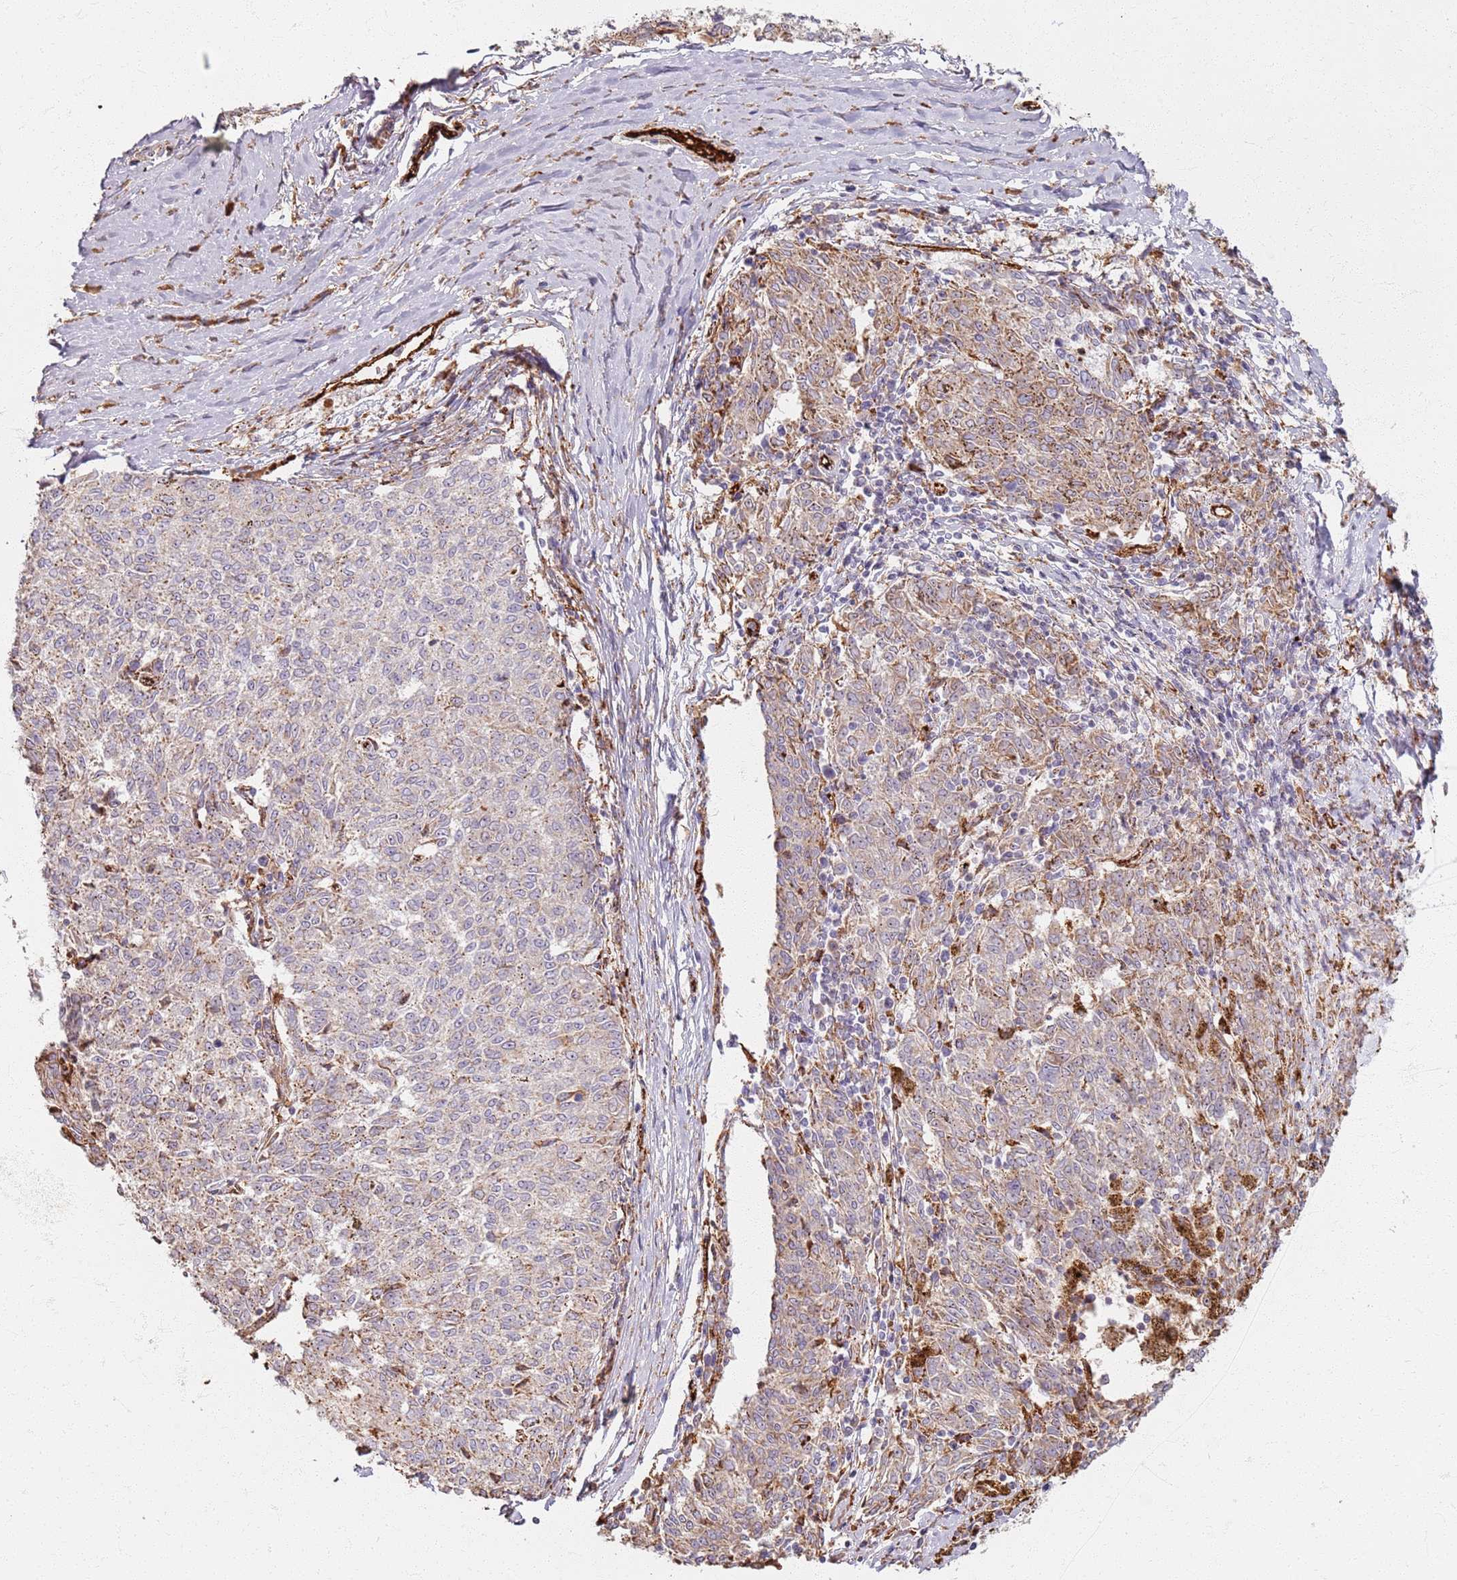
{"staining": {"intensity": "weak", "quantity": "25%-75%", "location": "cytoplasmic/membranous"}, "tissue": "melanoma", "cell_type": "Tumor cells", "image_type": "cancer", "snomed": [{"axis": "morphology", "description": "Malignant melanoma, NOS"}, {"axis": "topography", "description": "Skin"}], "caption": "This micrograph demonstrates malignant melanoma stained with immunohistochemistry (IHC) to label a protein in brown. The cytoplasmic/membranous of tumor cells show weak positivity for the protein. Nuclei are counter-stained blue.", "gene": "KRI1", "patient": {"sex": "female", "age": 72}}